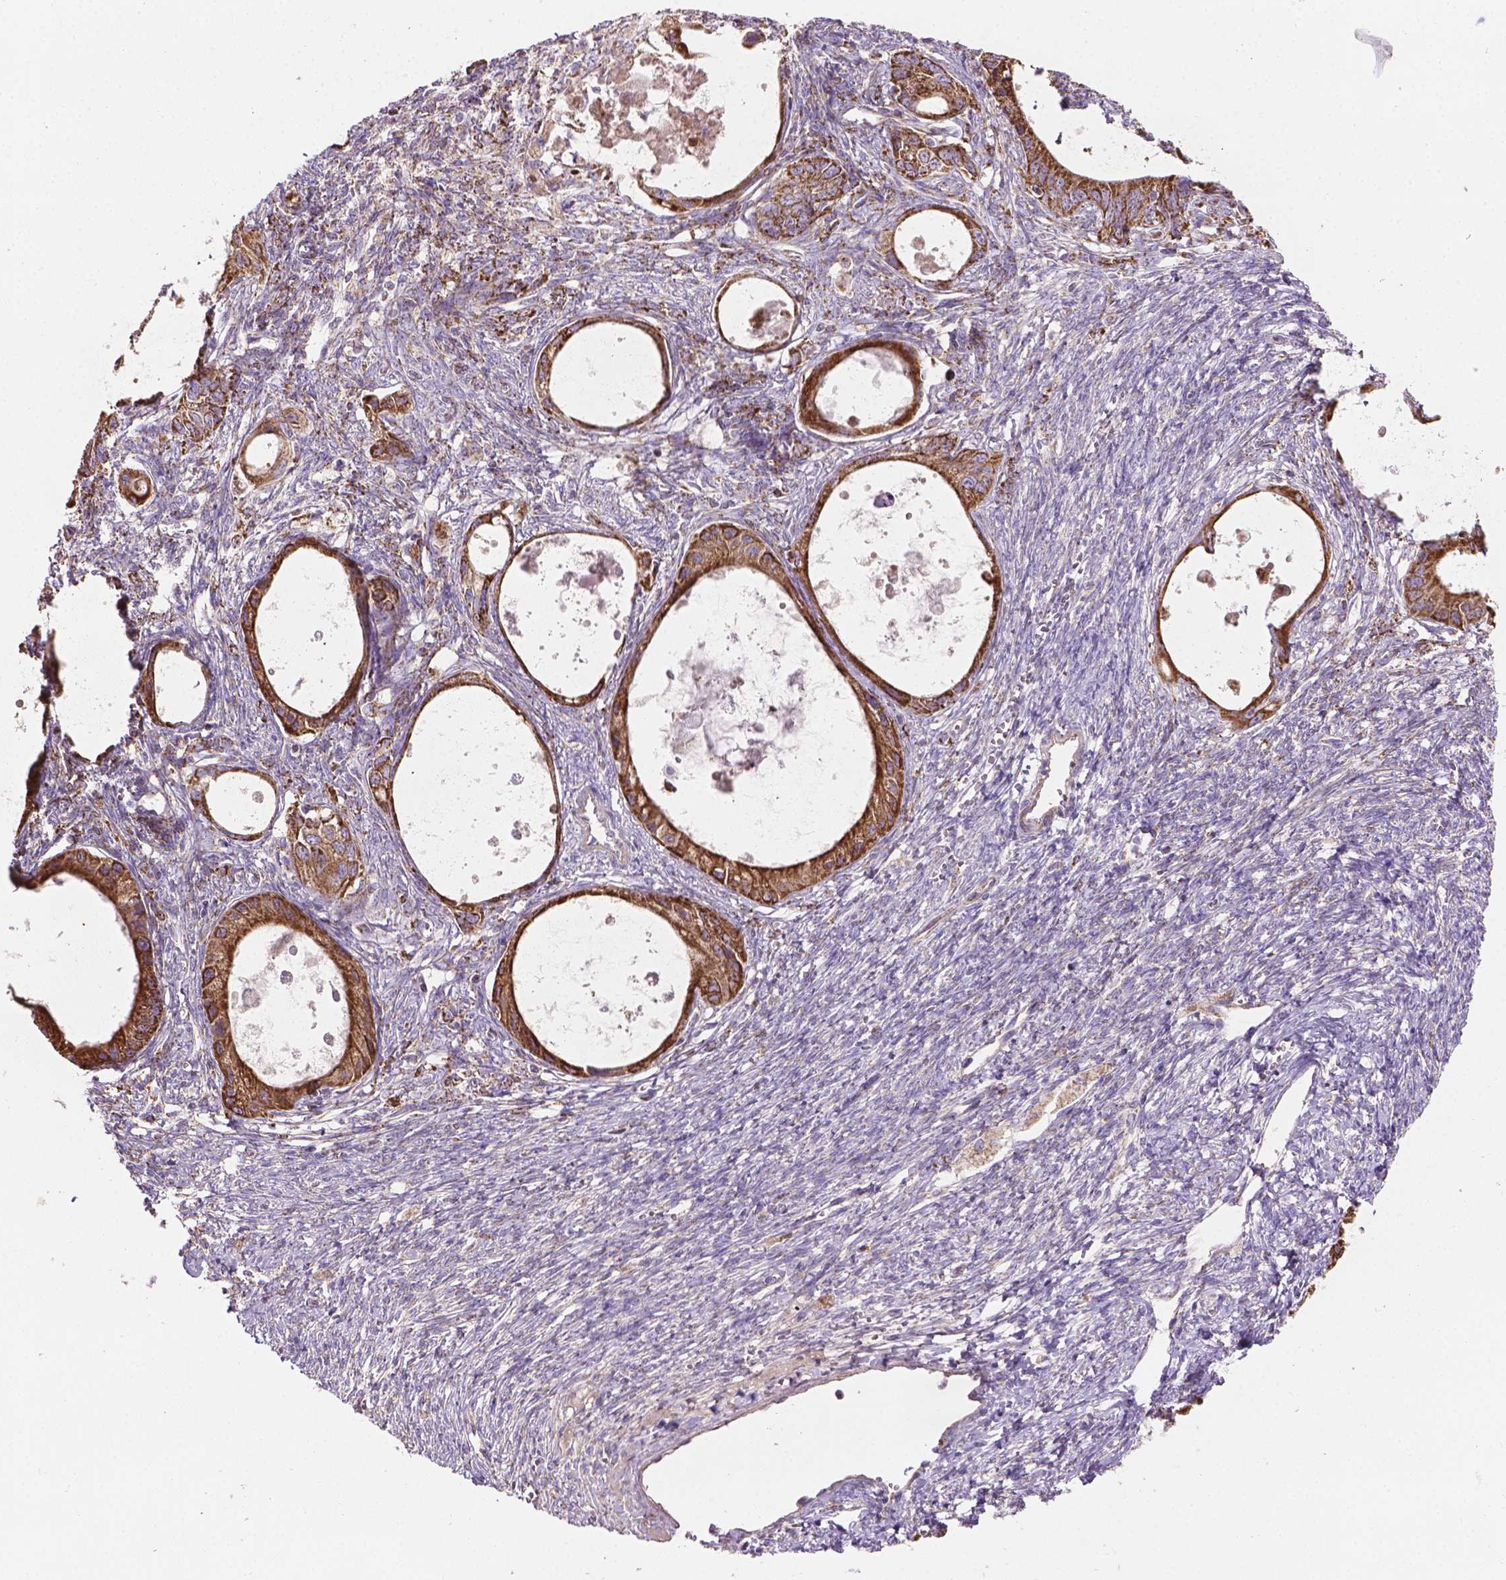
{"staining": {"intensity": "strong", "quantity": ">75%", "location": "cytoplasmic/membranous"}, "tissue": "ovarian cancer", "cell_type": "Tumor cells", "image_type": "cancer", "snomed": [{"axis": "morphology", "description": "Cystadenocarcinoma, mucinous, NOS"}, {"axis": "topography", "description": "Ovary"}], "caption": "Immunohistochemistry histopathology image of neoplastic tissue: human ovarian mucinous cystadenocarcinoma stained using IHC shows high levels of strong protein expression localized specifically in the cytoplasmic/membranous of tumor cells, appearing as a cytoplasmic/membranous brown color.", "gene": "PIBF1", "patient": {"sex": "female", "age": 64}}